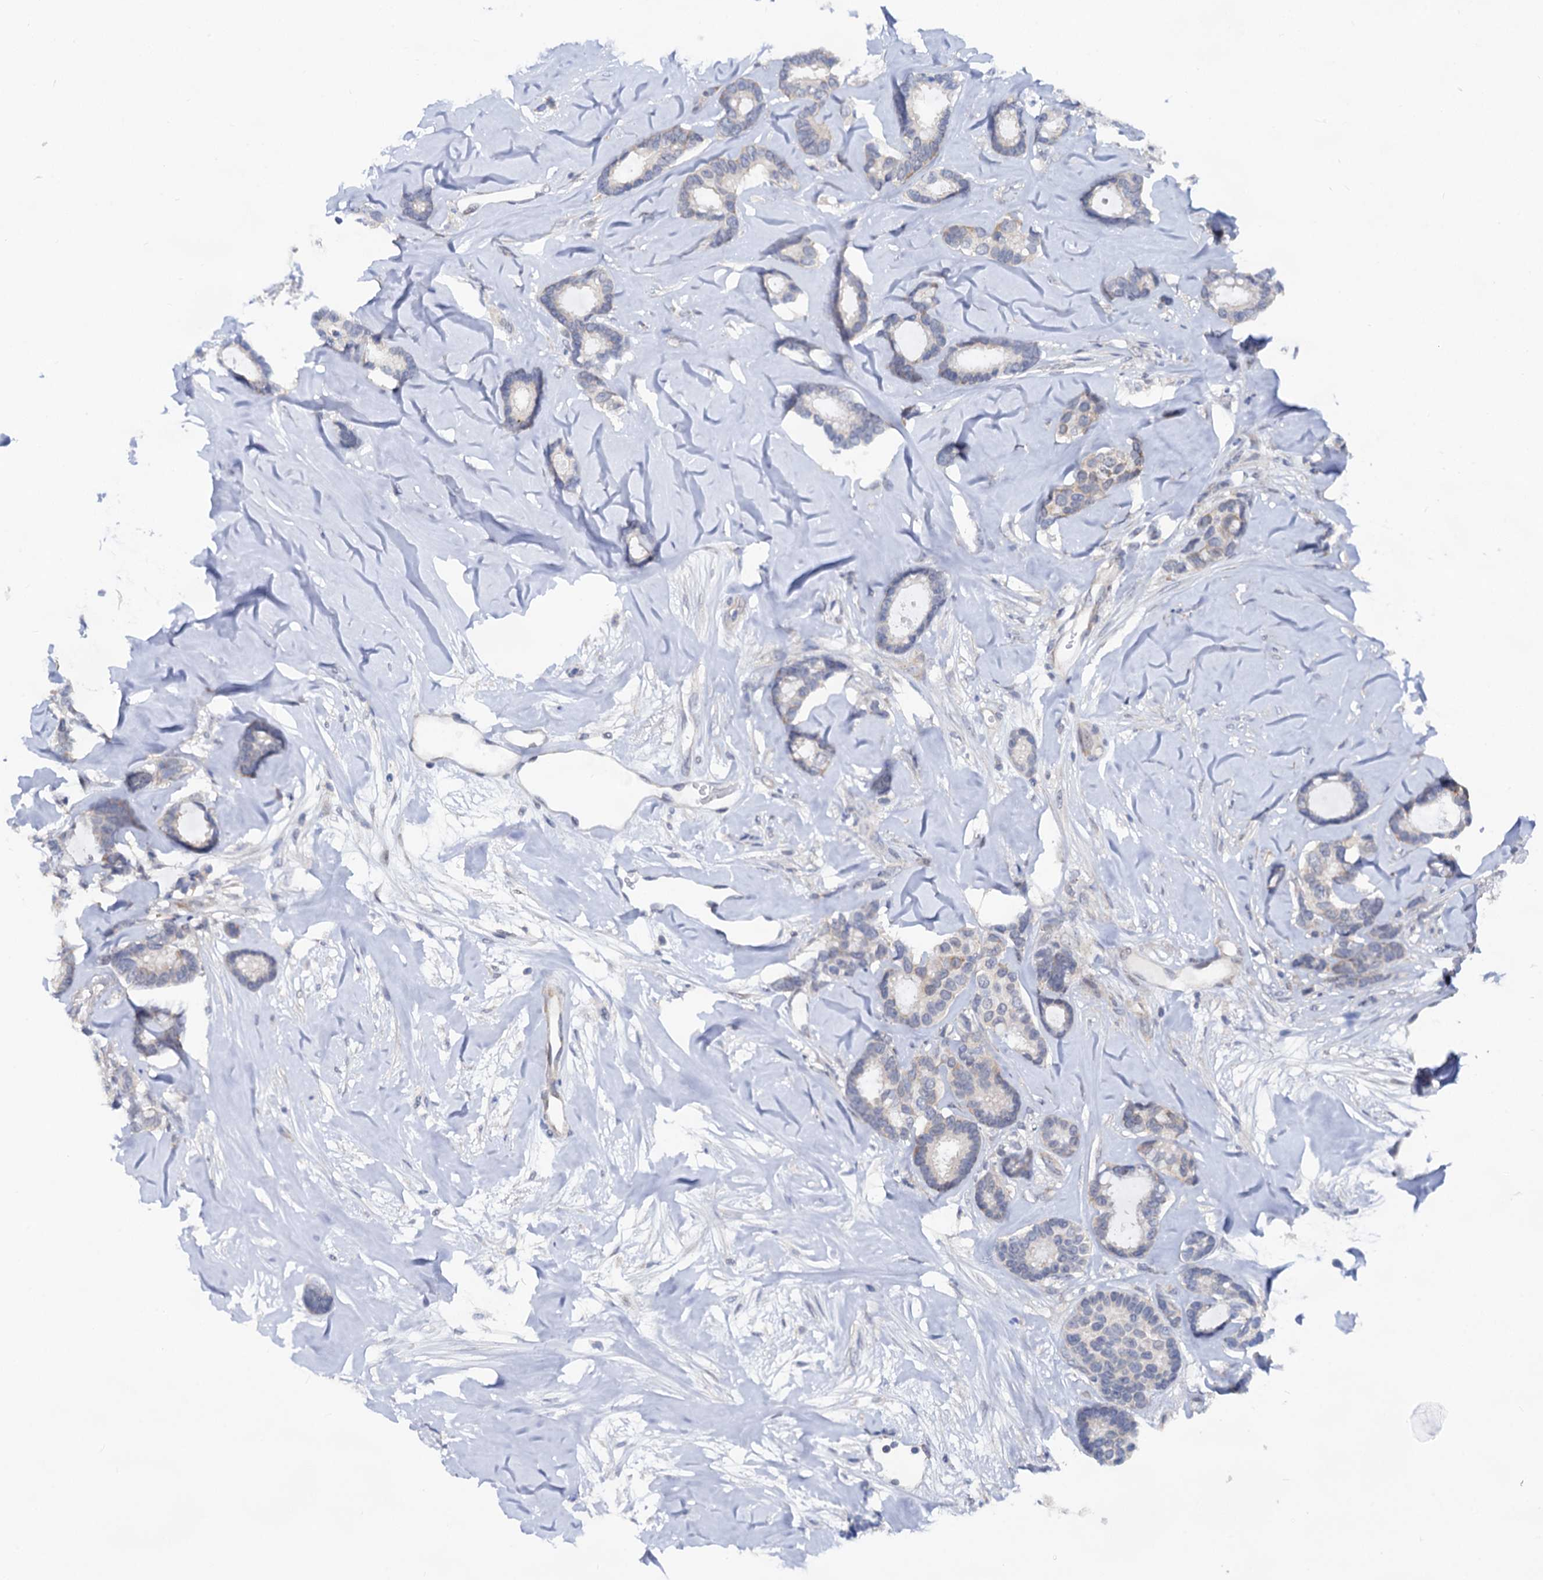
{"staining": {"intensity": "negative", "quantity": "none", "location": "none"}, "tissue": "breast cancer", "cell_type": "Tumor cells", "image_type": "cancer", "snomed": [{"axis": "morphology", "description": "Duct carcinoma"}, {"axis": "topography", "description": "Breast"}], "caption": "Micrograph shows no significant protein expression in tumor cells of breast cancer.", "gene": "CAPRIN2", "patient": {"sex": "female", "age": 87}}